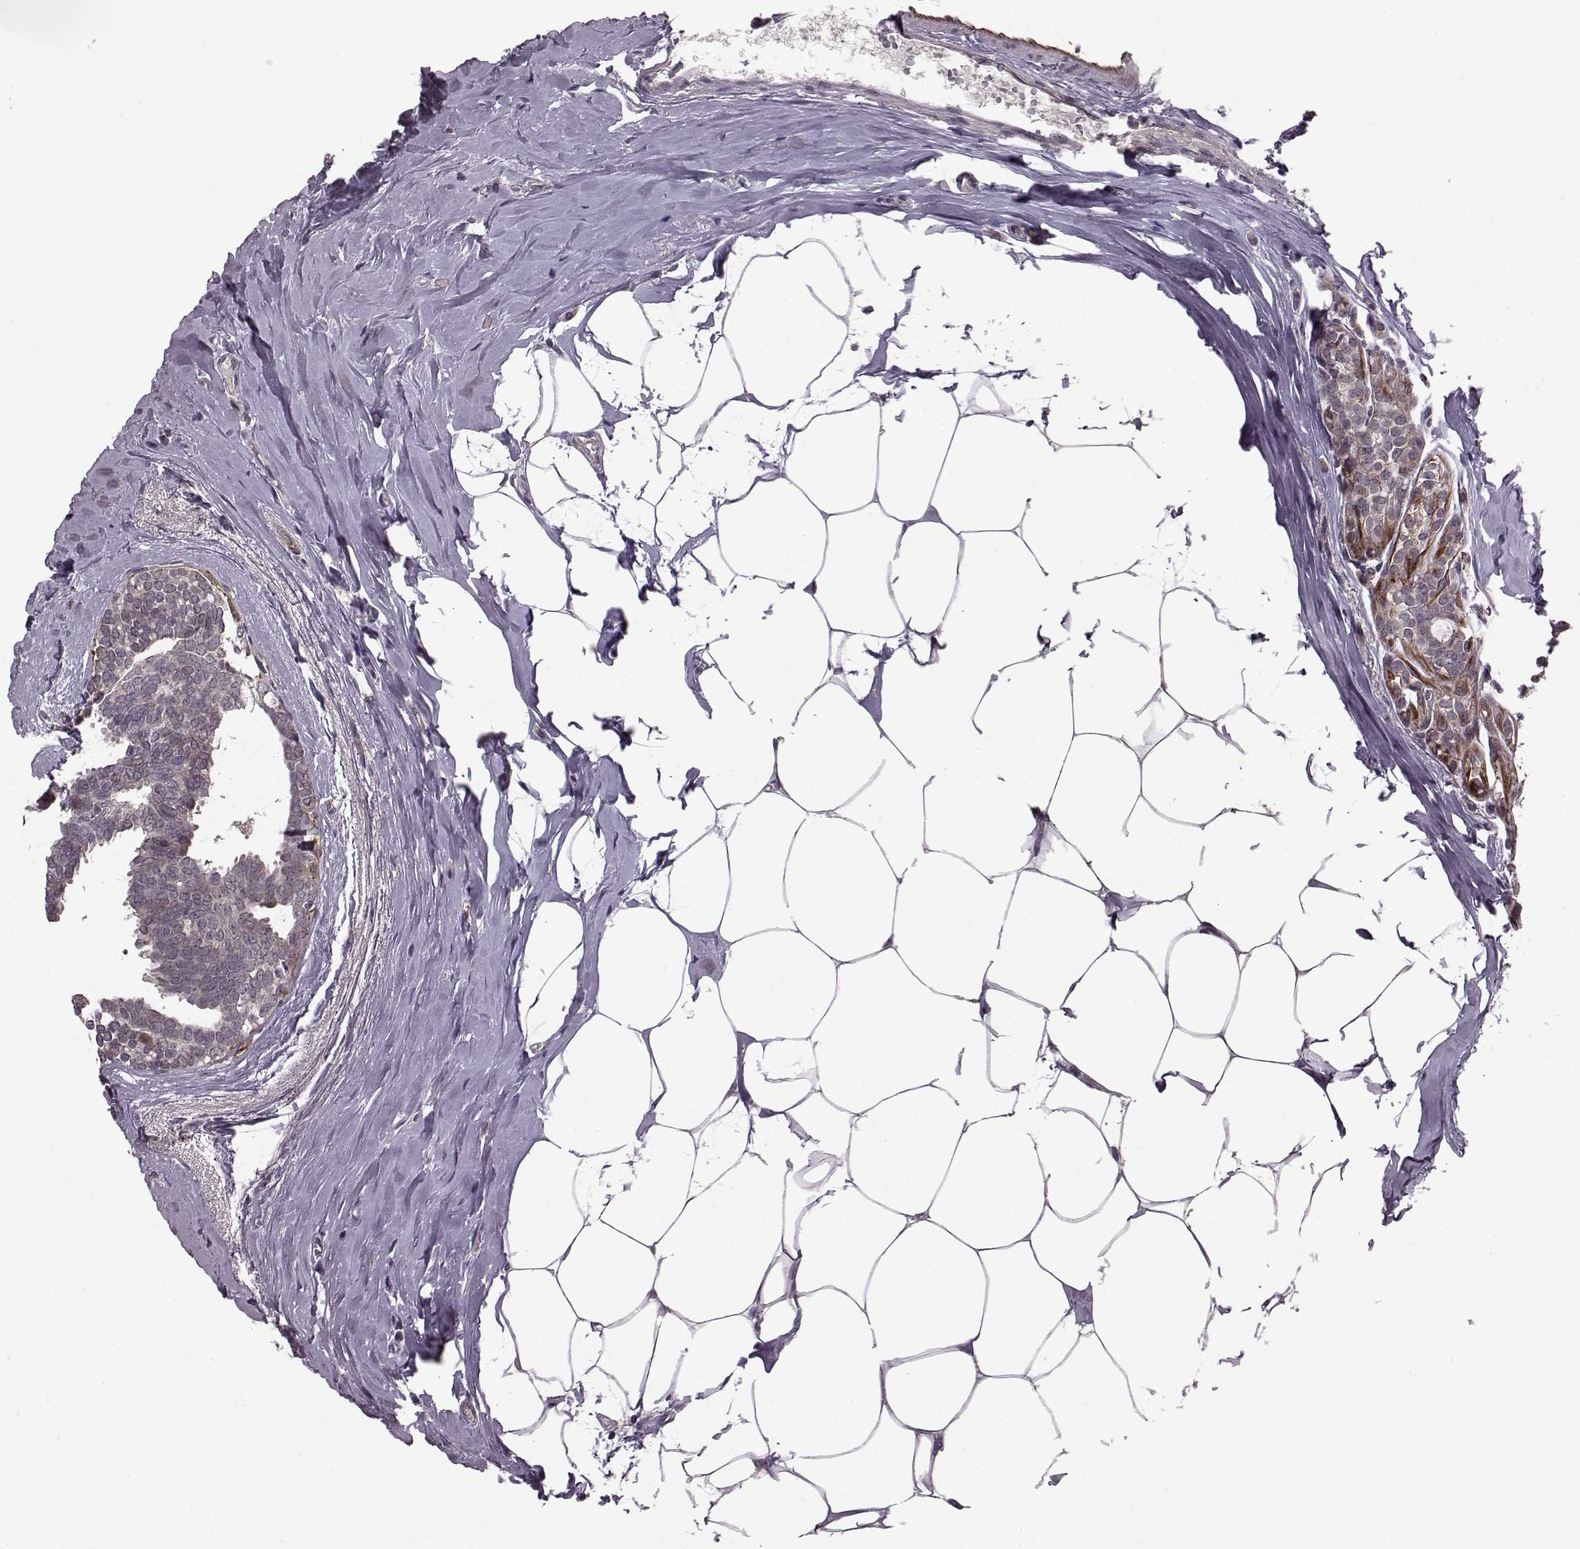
{"staining": {"intensity": "negative", "quantity": "none", "location": "none"}, "tissue": "breast cancer", "cell_type": "Tumor cells", "image_type": "cancer", "snomed": [{"axis": "morphology", "description": "Intraductal carcinoma, in situ"}, {"axis": "morphology", "description": "Duct carcinoma"}, {"axis": "morphology", "description": "Lobular carcinoma, in situ"}, {"axis": "topography", "description": "Breast"}], "caption": "Human breast intraductal carcinoma,  in situ stained for a protein using immunohistochemistry reveals no staining in tumor cells.", "gene": "SYNPO", "patient": {"sex": "female", "age": 44}}